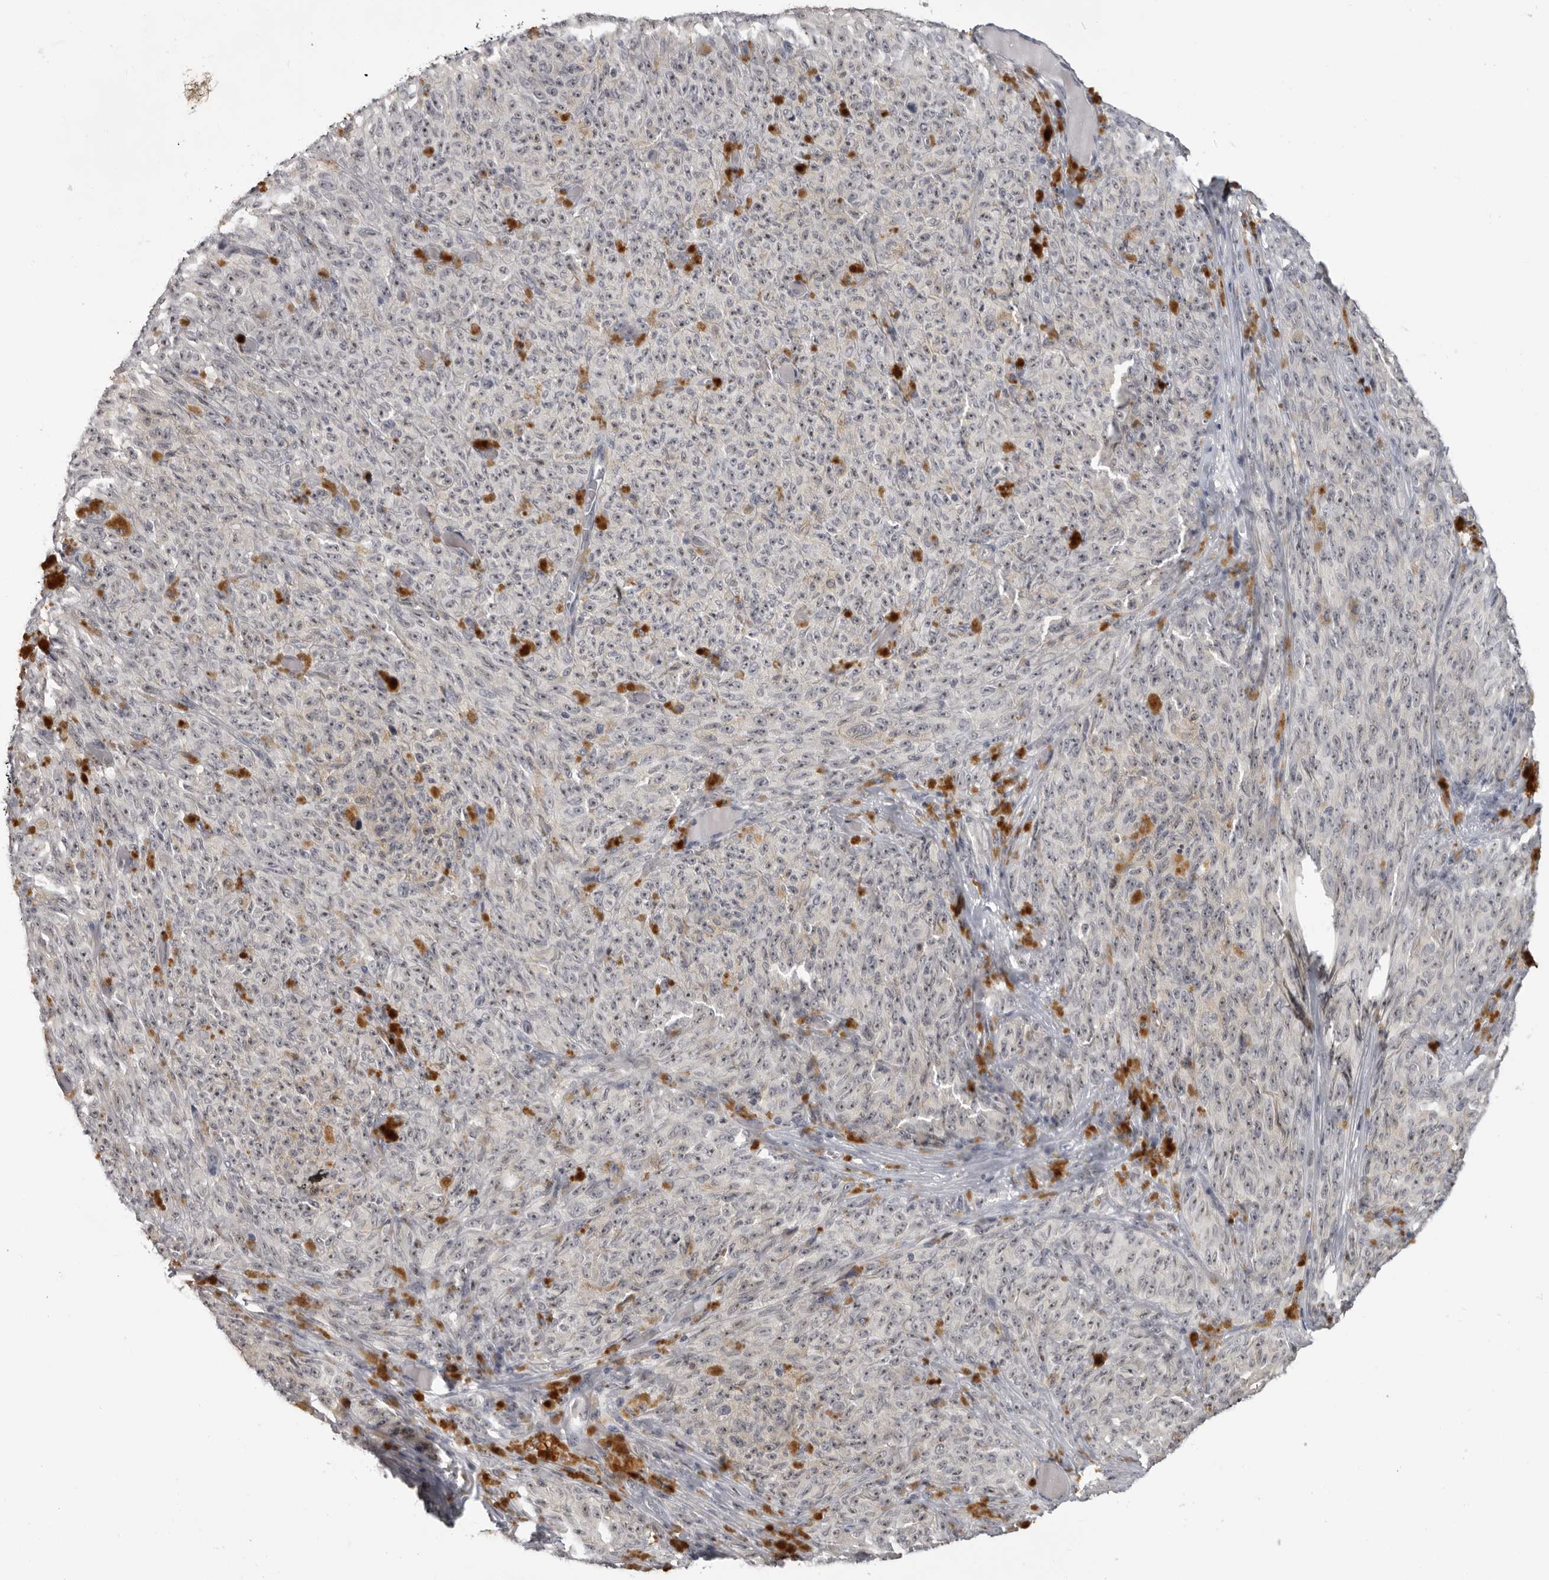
{"staining": {"intensity": "negative", "quantity": "none", "location": "none"}, "tissue": "melanoma", "cell_type": "Tumor cells", "image_type": "cancer", "snomed": [{"axis": "morphology", "description": "Malignant melanoma, NOS"}, {"axis": "topography", "description": "Skin"}], "caption": "Protein analysis of melanoma reveals no significant expression in tumor cells. (DAB (3,3'-diaminobenzidine) immunohistochemistry (IHC) visualized using brightfield microscopy, high magnification).", "gene": "MRTO4", "patient": {"sex": "female", "age": 82}}